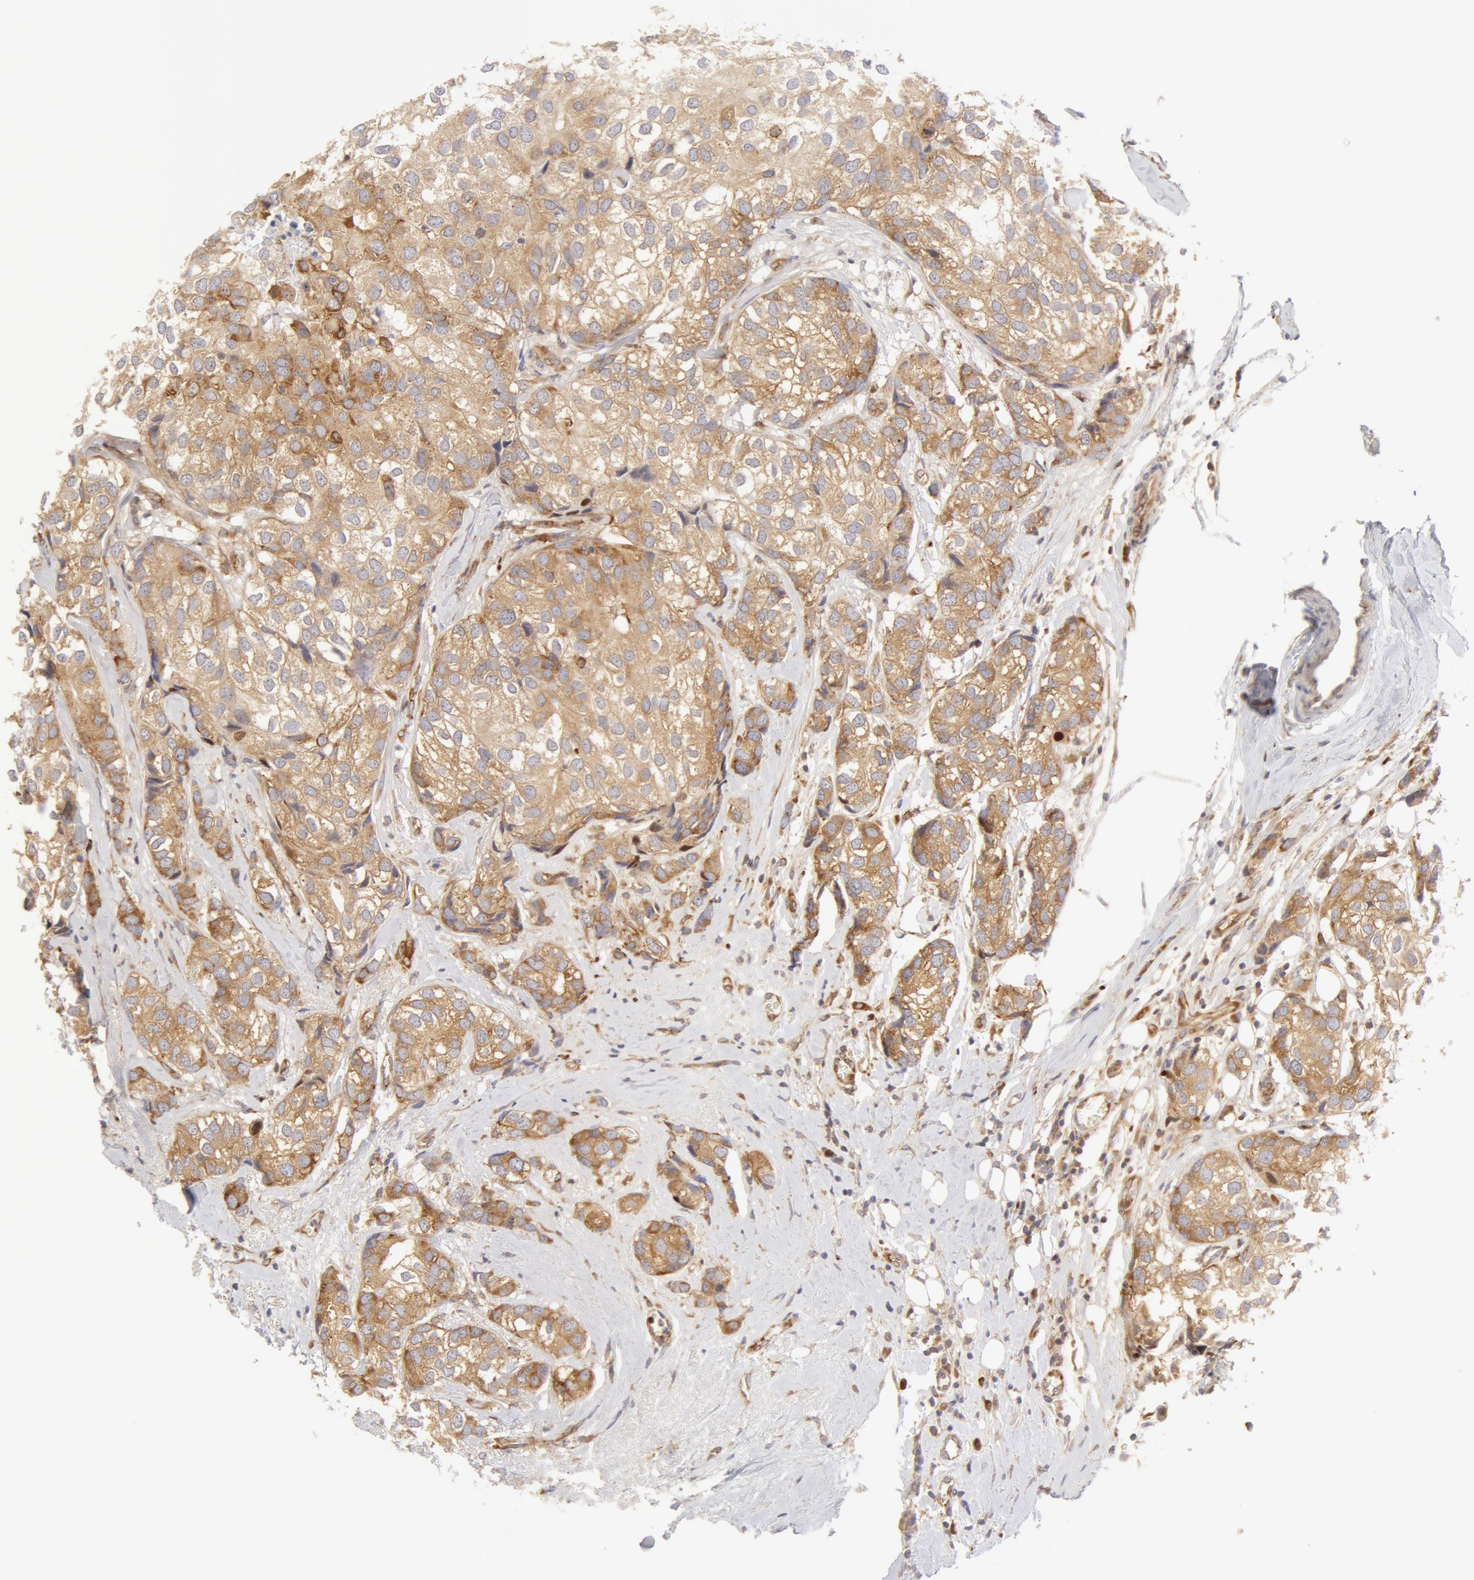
{"staining": {"intensity": "weak", "quantity": ">75%", "location": "cytoplasmic/membranous"}, "tissue": "breast cancer", "cell_type": "Tumor cells", "image_type": "cancer", "snomed": [{"axis": "morphology", "description": "Duct carcinoma"}, {"axis": "topography", "description": "Breast"}], "caption": "DAB (3,3'-diaminobenzidine) immunohistochemical staining of breast infiltrating ductal carcinoma displays weak cytoplasmic/membranous protein expression in about >75% of tumor cells.", "gene": "DDX3Y", "patient": {"sex": "female", "age": 68}}